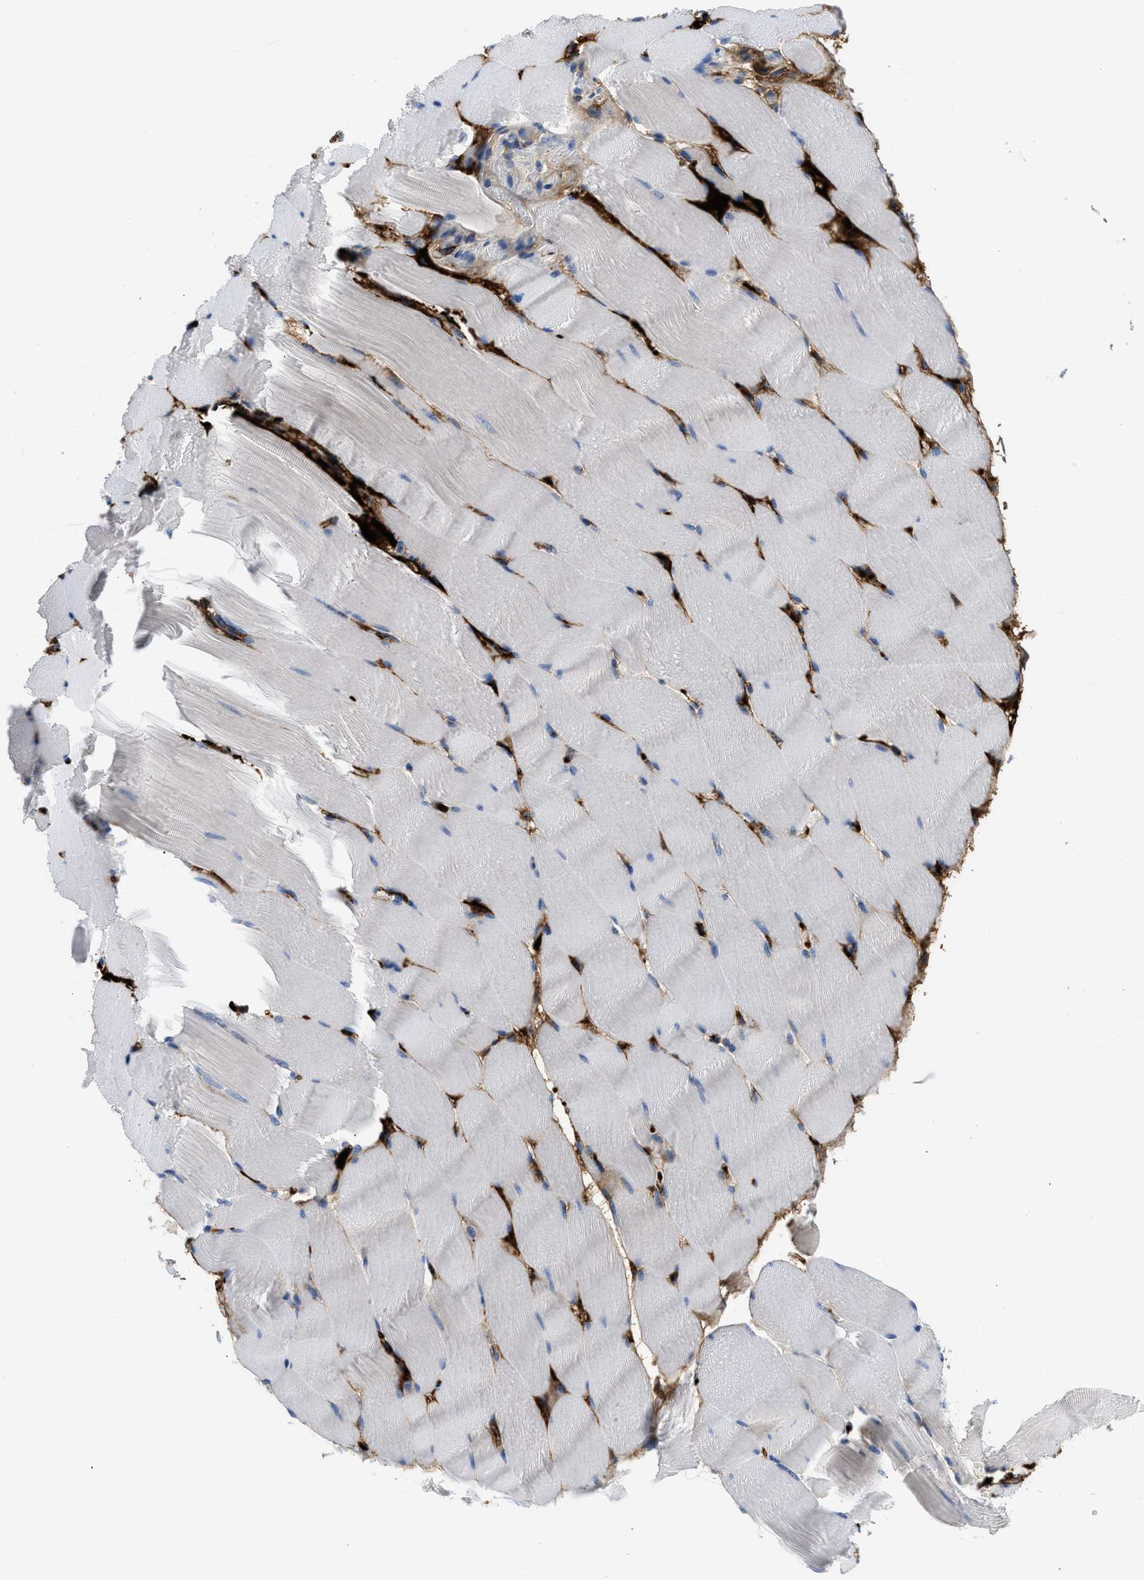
{"staining": {"intensity": "negative", "quantity": "none", "location": "none"}, "tissue": "skeletal muscle", "cell_type": "Myocytes", "image_type": "normal", "snomed": [{"axis": "morphology", "description": "Normal tissue, NOS"}, {"axis": "topography", "description": "Skeletal muscle"}], "caption": "This is an immunohistochemistry (IHC) micrograph of normal skeletal muscle. There is no positivity in myocytes.", "gene": "LEF1", "patient": {"sex": "male", "age": 62}}